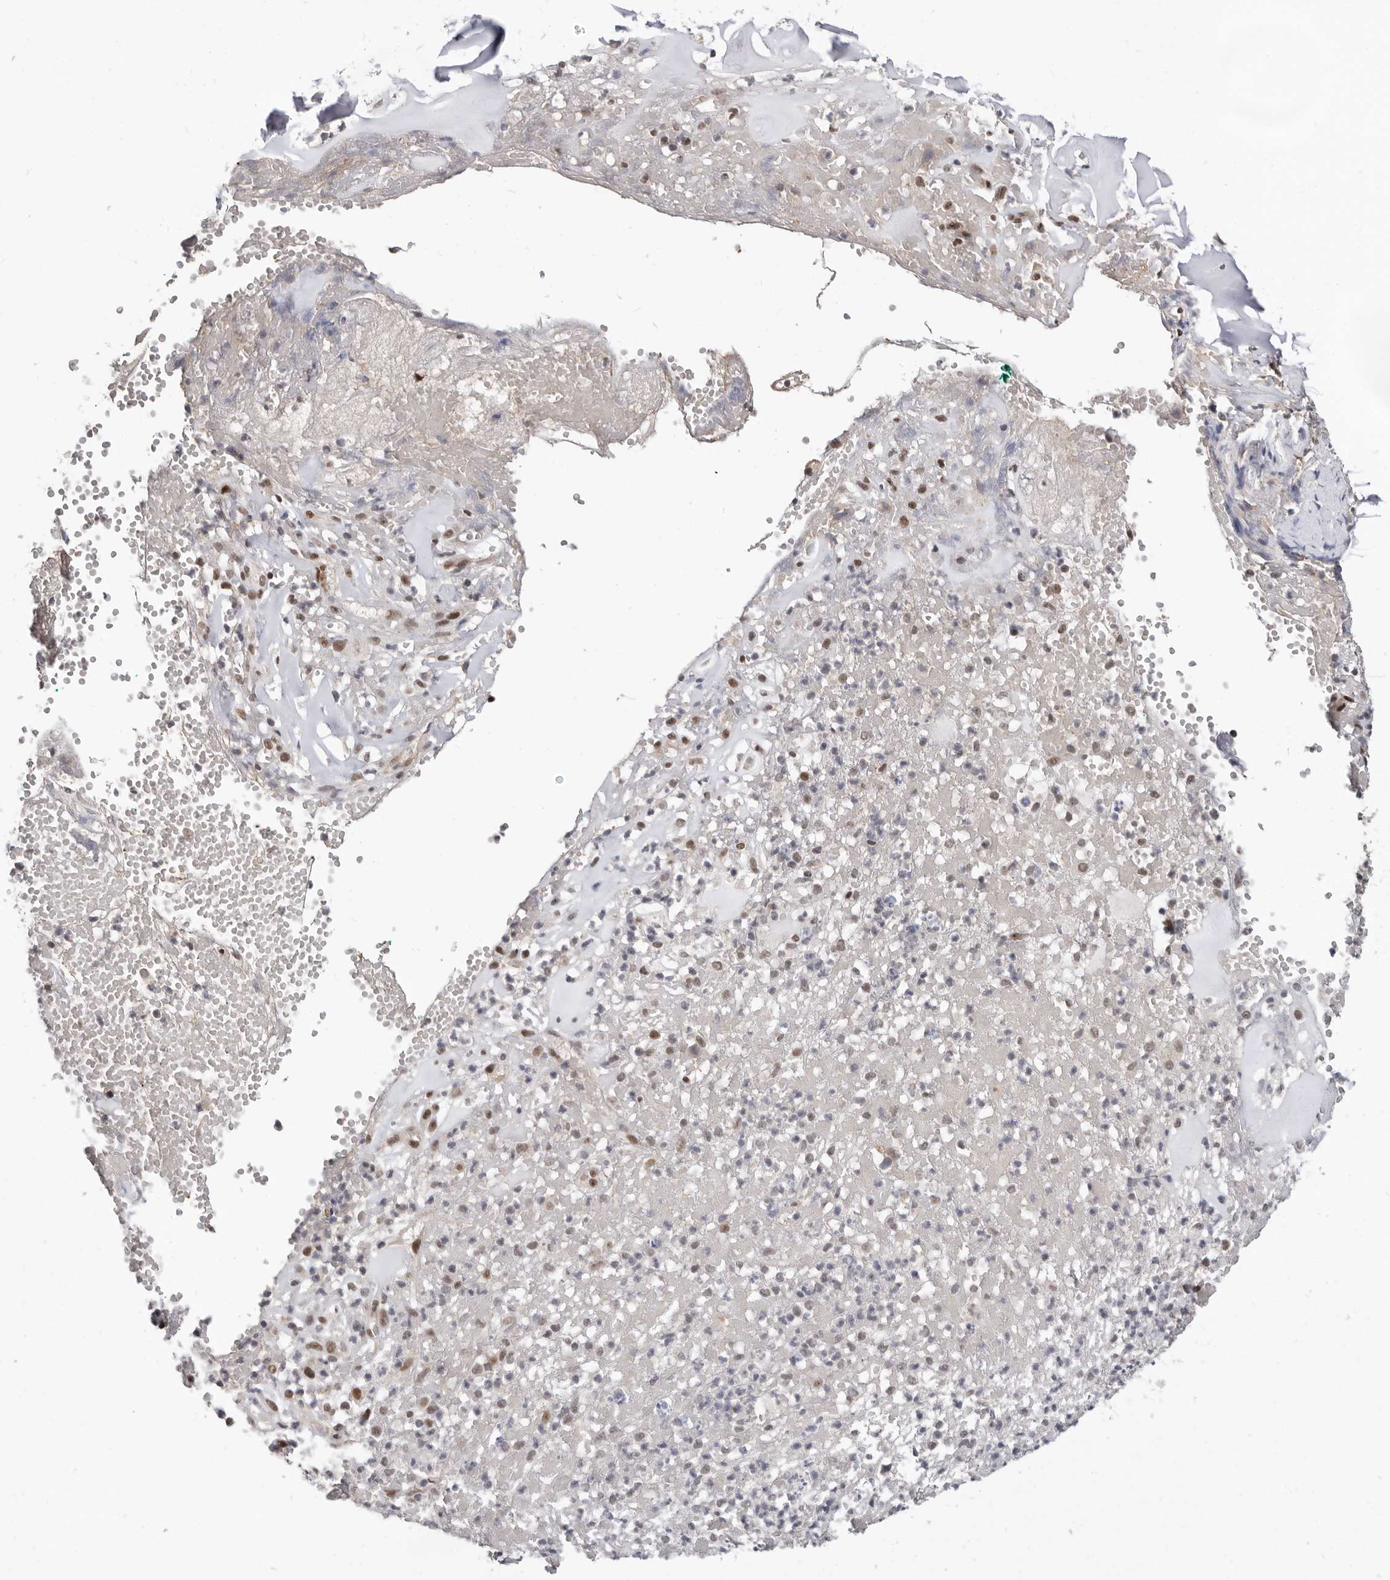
{"staining": {"intensity": "weak", "quantity": ">75%", "location": "nuclear"}, "tissue": "adipose tissue", "cell_type": "Adipocytes", "image_type": "normal", "snomed": [{"axis": "morphology", "description": "Normal tissue, NOS"}, {"axis": "morphology", "description": "Basal cell carcinoma"}, {"axis": "topography", "description": "Cartilage tissue"}, {"axis": "topography", "description": "Nasopharynx"}, {"axis": "topography", "description": "Oral tissue"}], "caption": "Adipocytes exhibit low levels of weak nuclear staining in about >75% of cells in unremarkable adipose tissue. The staining is performed using DAB brown chromogen to label protein expression. The nuclei are counter-stained blue using hematoxylin.", "gene": "BRCA2", "patient": {"sex": "female", "age": 77}}